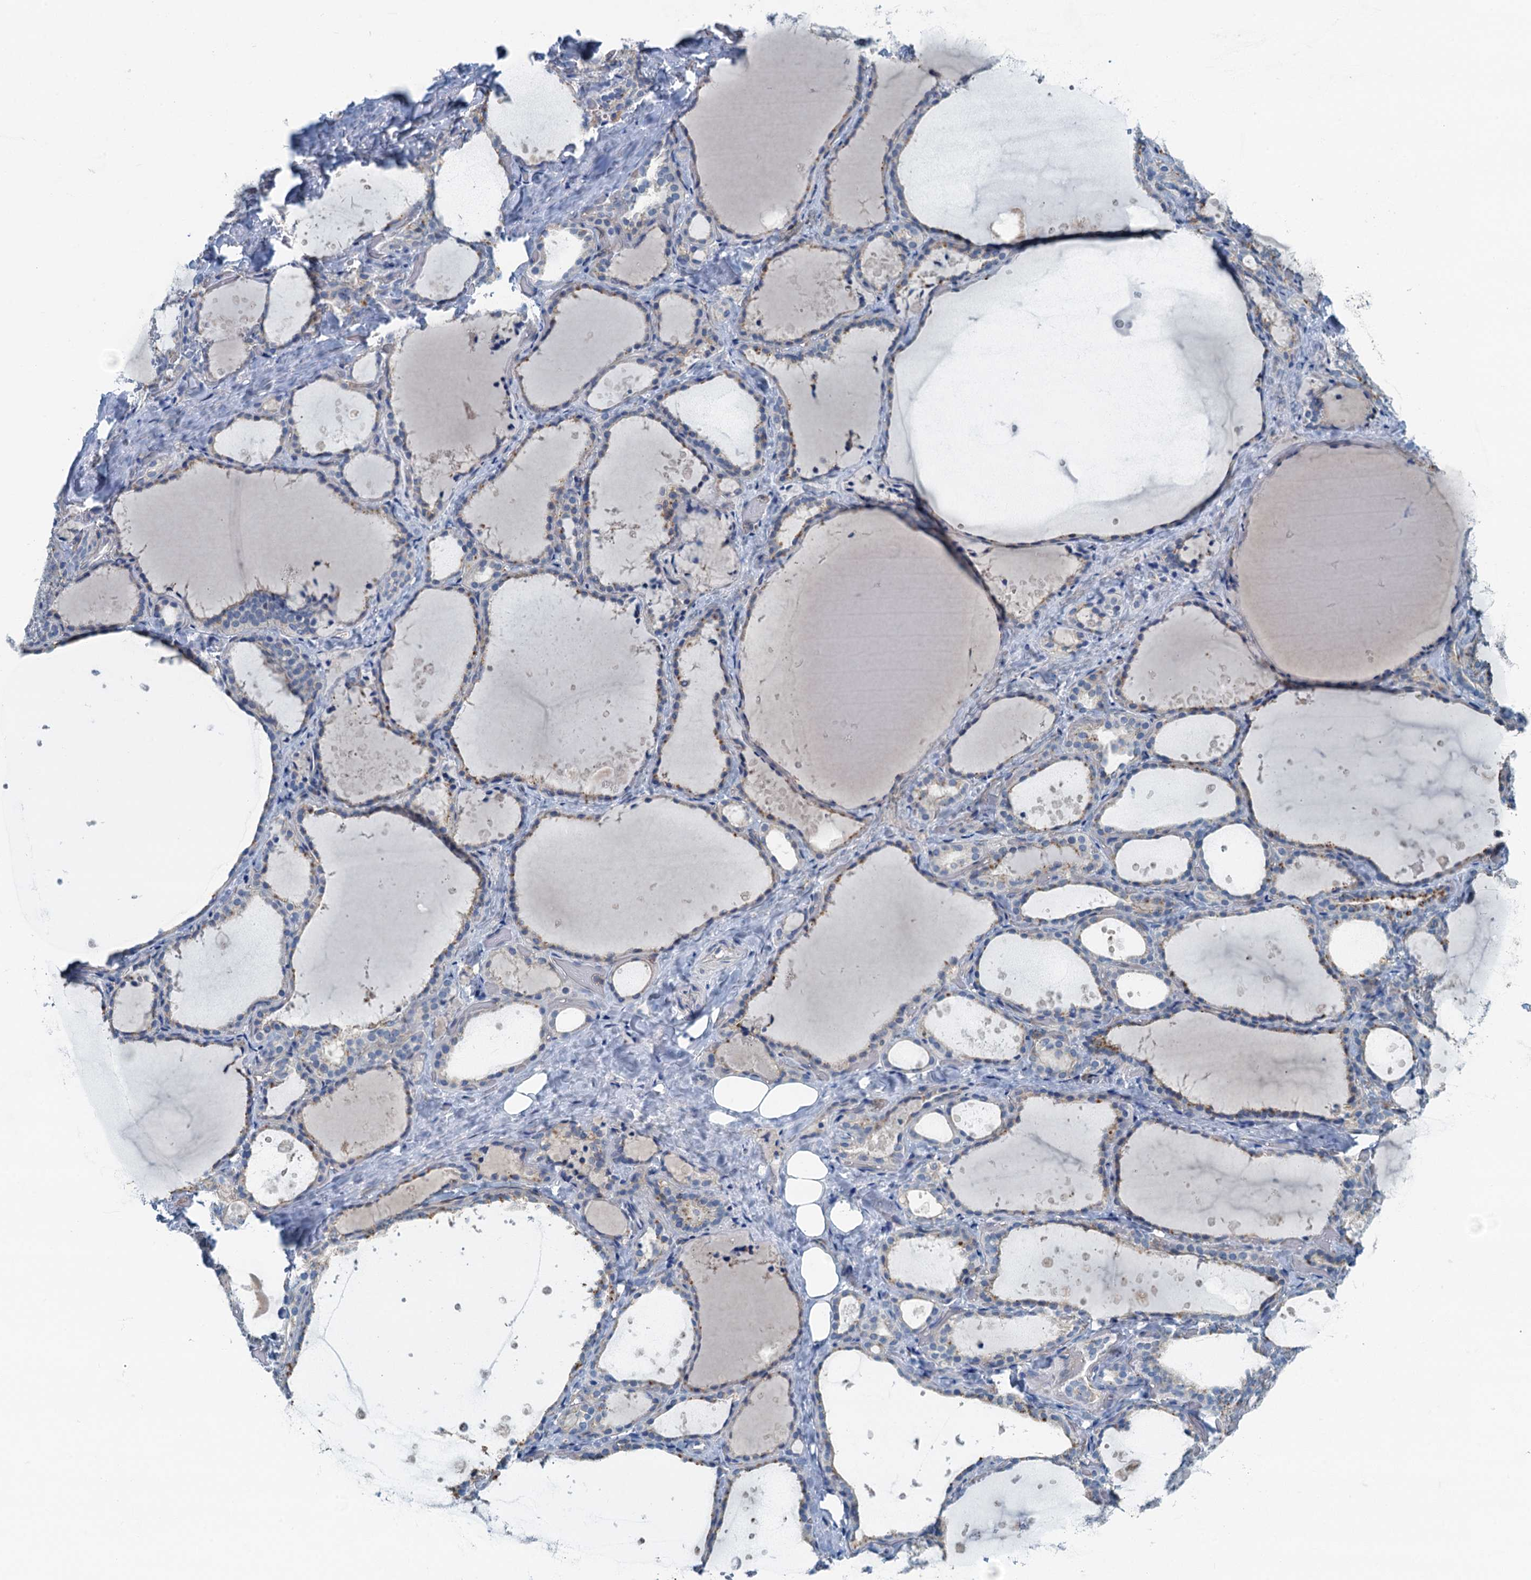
{"staining": {"intensity": "weak", "quantity": "<25%", "location": "cytoplasmic/membranous"}, "tissue": "thyroid gland", "cell_type": "Glandular cells", "image_type": "normal", "snomed": [{"axis": "morphology", "description": "Normal tissue, NOS"}, {"axis": "topography", "description": "Thyroid gland"}], "caption": "Thyroid gland stained for a protein using immunohistochemistry (IHC) demonstrates no staining glandular cells.", "gene": "THAP10", "patient": {"sex": "female", "age": 44}}